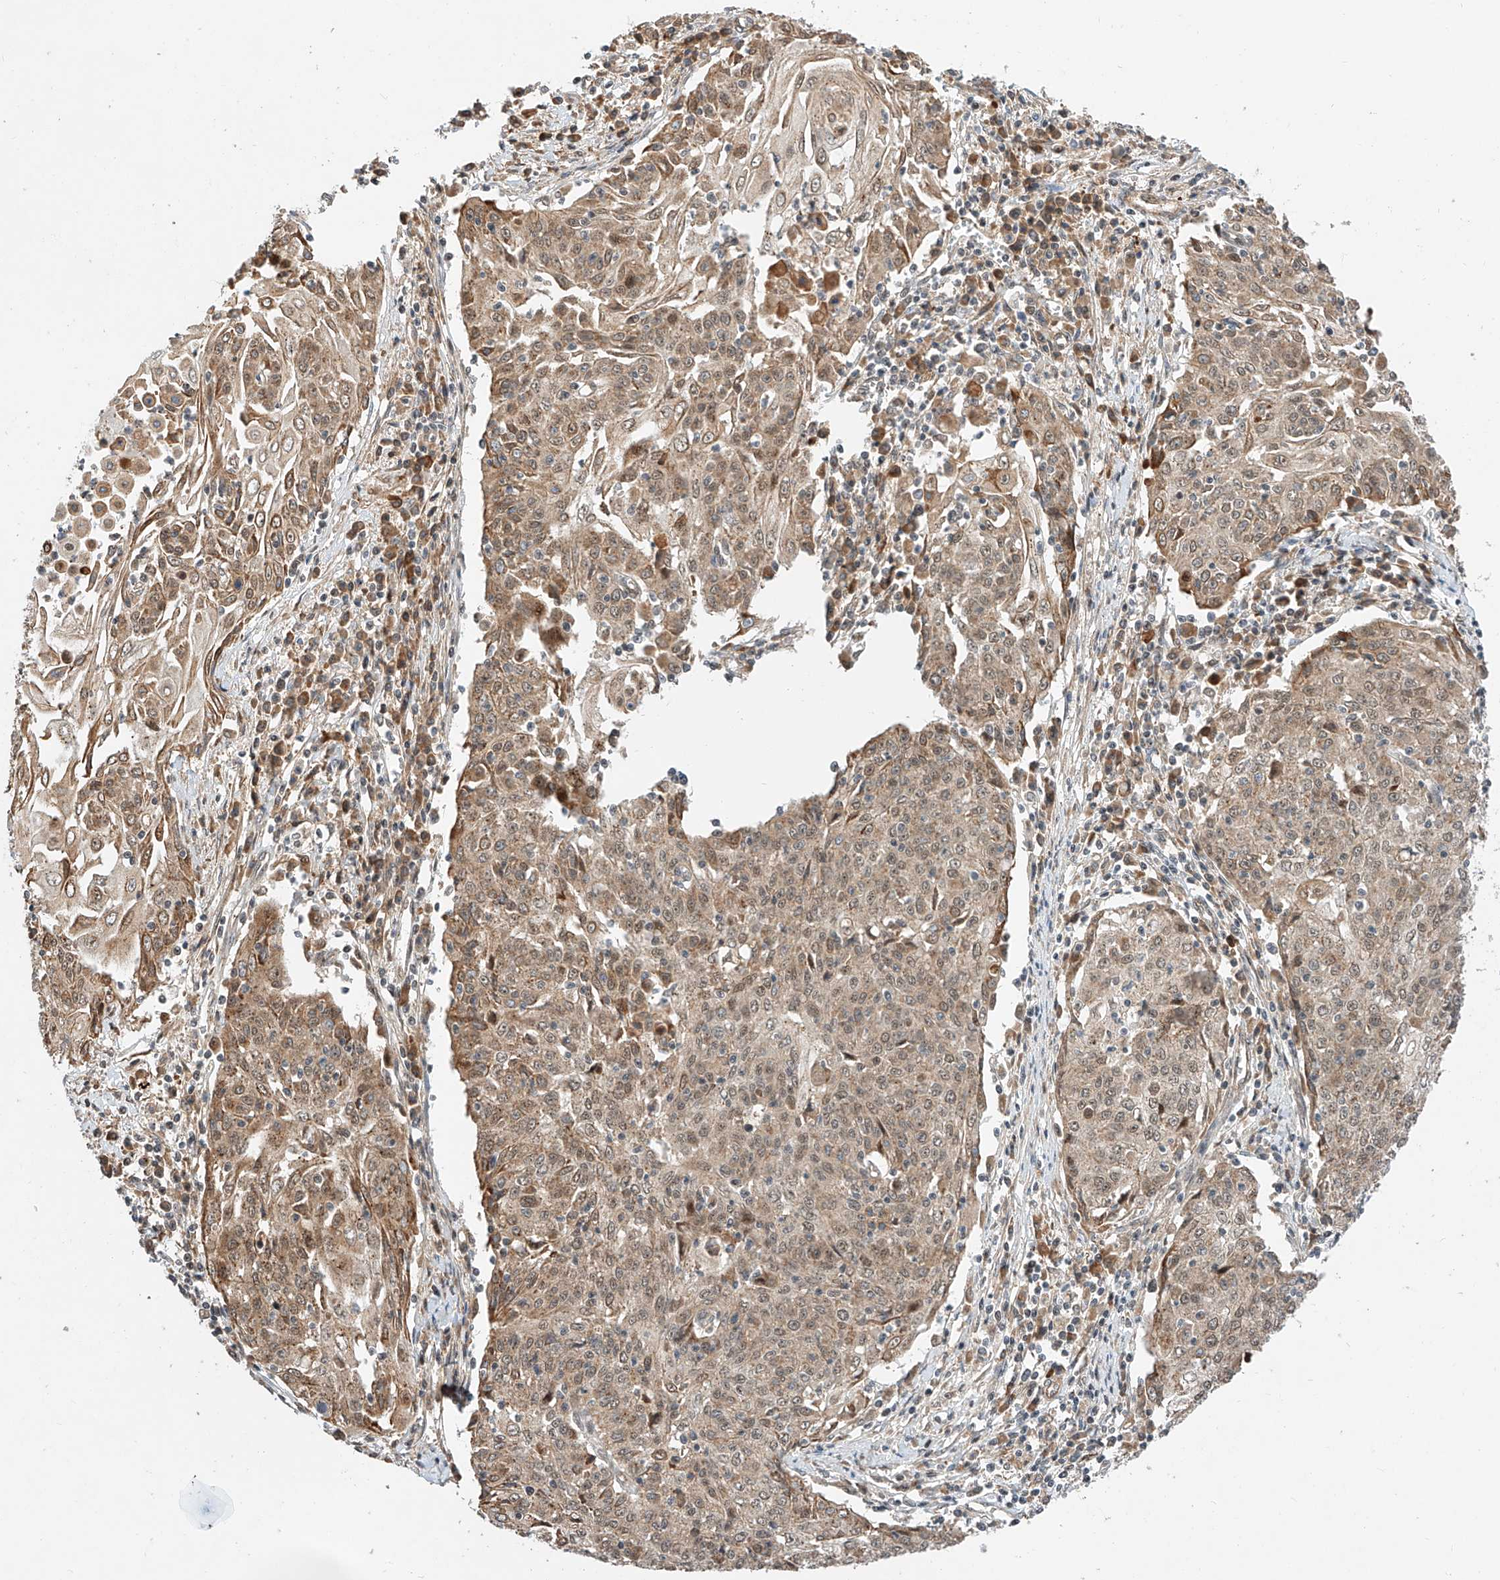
{"staining": {"intensity": "moderate", "quantity": ">75%", "location": "cytoplasmic/membranous,nuclear"}, "tissue": "cervical cancer", "cell_type": "Tumor cells", "image_type": "cancer", "snomed": [{"axis": "morphology", "description": "Squamous cell carcinoma, NOS"}, {"axis": "topography", "description": "Cervix"}], "caption": "Immunohistochemical staining of human cervical squamous cell carcinoma shows moderate cytoplasmic/membranous and nuclear protein staining in approximately >75% of tumor cells. (DAB IHC, brown staining for protein, blue staining for nuclei).", "gene": "CPAMD8", "patient": {"sex": "female", "age": 48}}